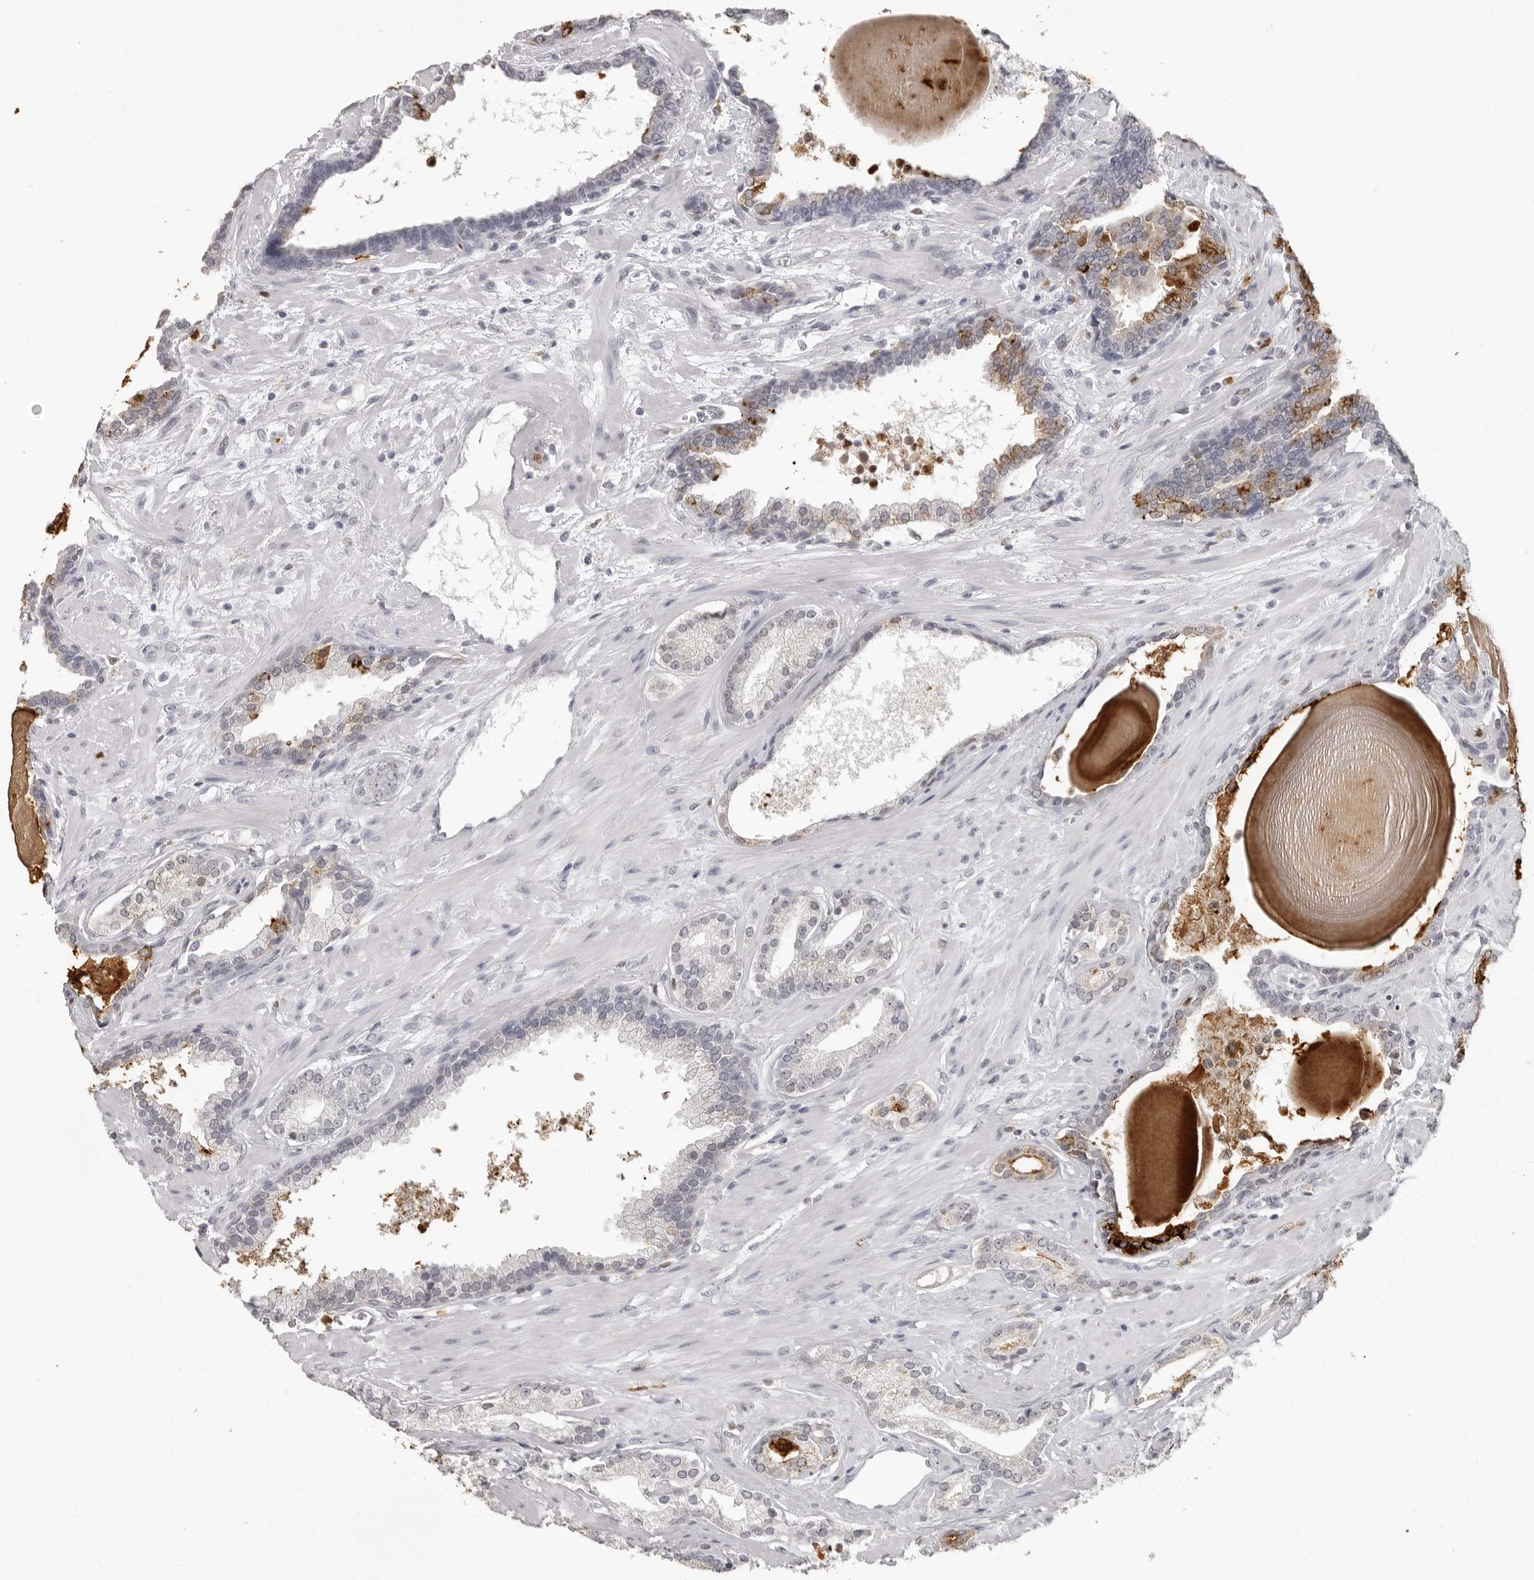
{"staining": {"intensity": "negative", "quantity": "none", "location": "none"}, "tissue": "prostate cancer", "cell_type": "Tumor cells", "image_type": "cancer", "snomed": [{"axis": "morphology", "description": "Adenocarcinoma, Low grade"}, {"axis": "topography", "description": "Prostate"}], "caption": "A micrograph of adenocarcinoma (low-grade) (prostate) stained for a protein exhibits no brown staining in tumor cells.", "gene": "IL31", "patient": {"sex": "male", "age": 70}}